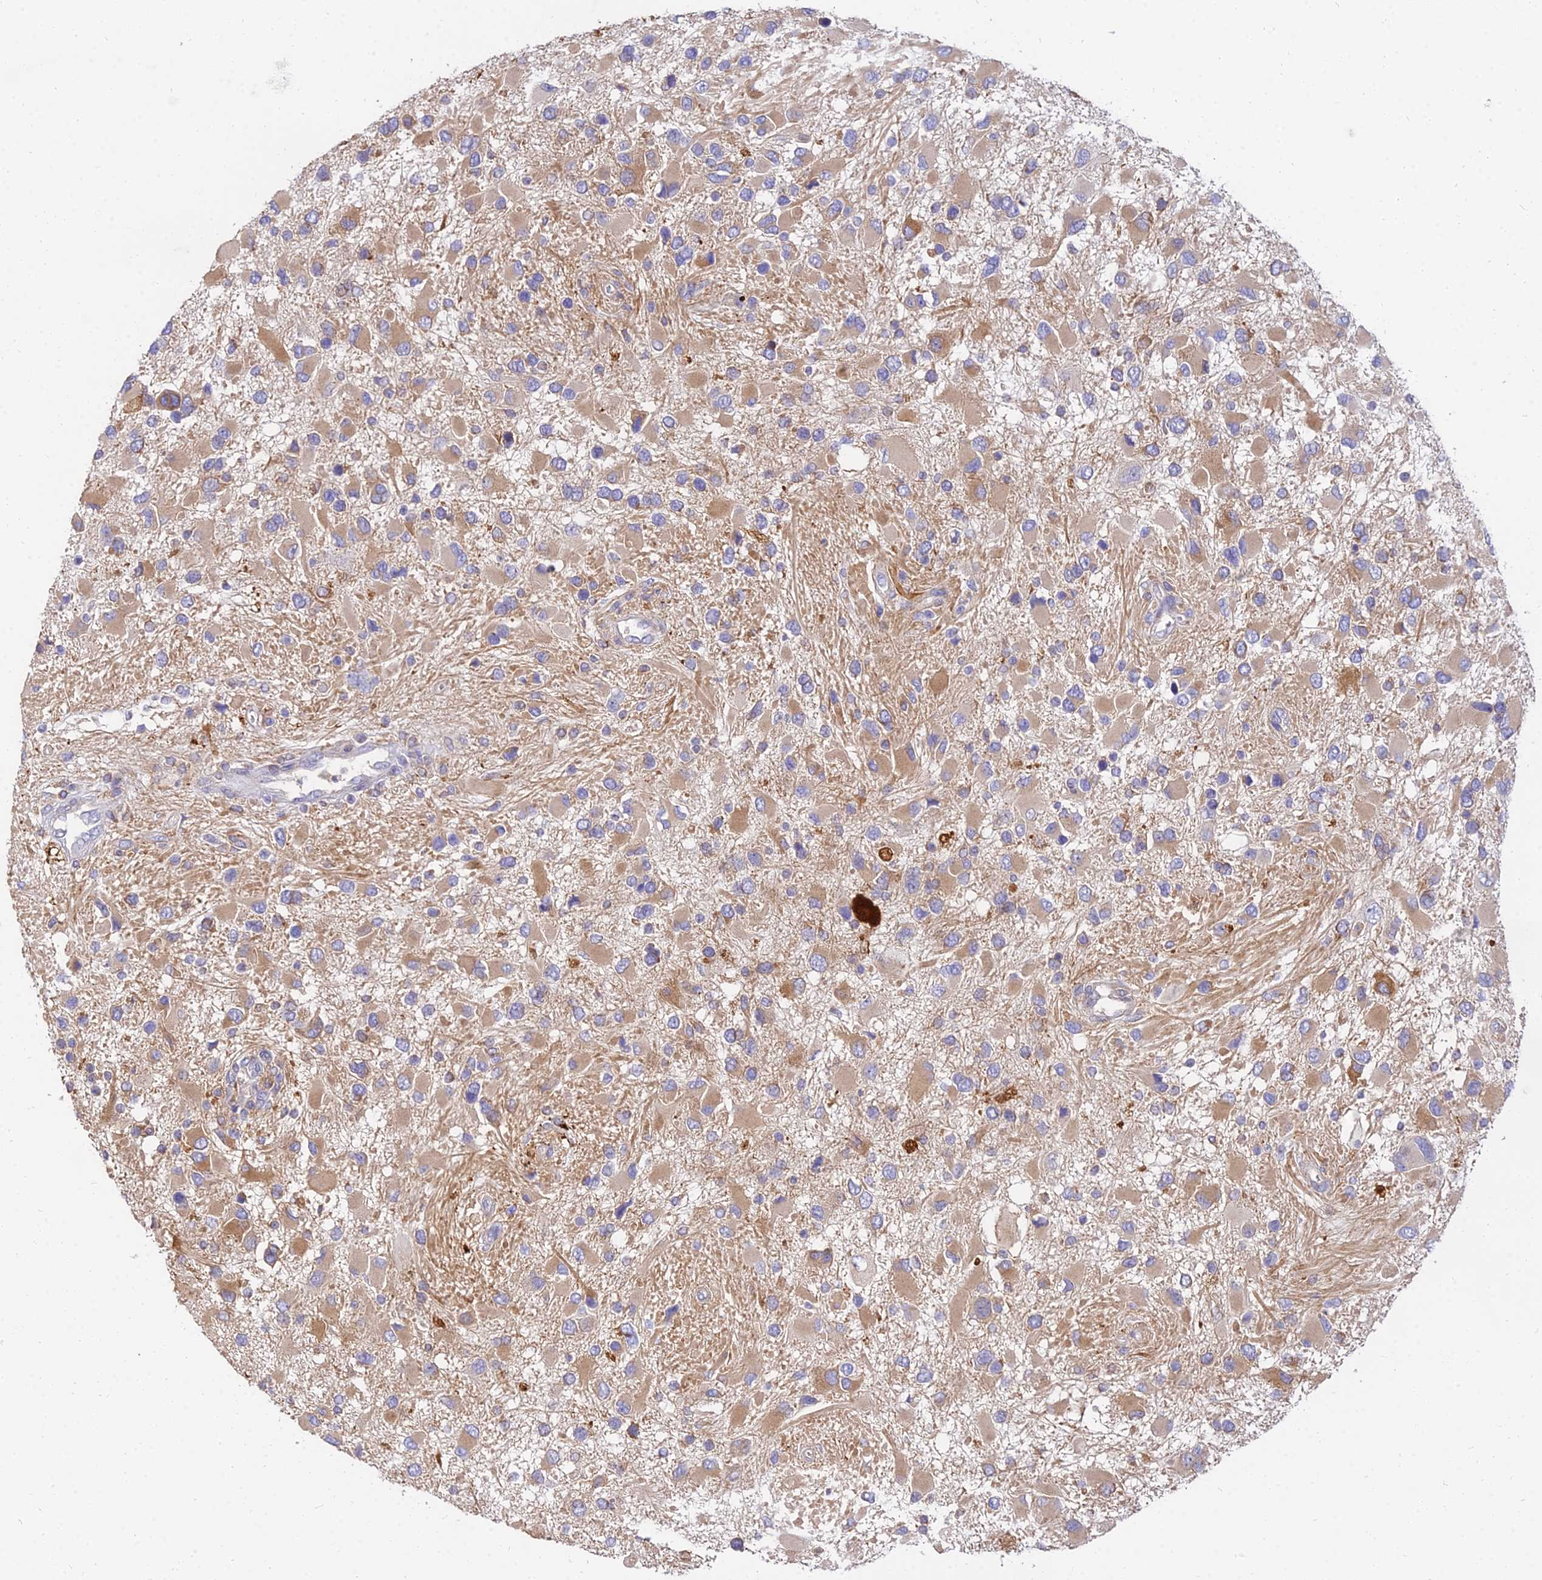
{"staining": {"intensity": "moderate", "quantity": "25%-75%", "location": "cytoplasmic/membranous"}, "tissue": "glioma", "cell_type": "Tumor cells", "image_type": "cancer", "snomed": [{"axis": "morphology", "description": "Glioma, malignant, High grade"}, {"axis": "topography", "description": "Brain"}], "caption": "Immunohistochemistry micrograph of neoplastic tissue: human glioma stained using immunohistochemistry (IHC) exhibits medium levels of moderate protein expression localized specifically in the cytoplasmic/membranous of tumor cells, appearing as a cytoplasmic/membranous brown color.", "gene": "ARL8B", "patient": {"sex": "male", "age": 53}}